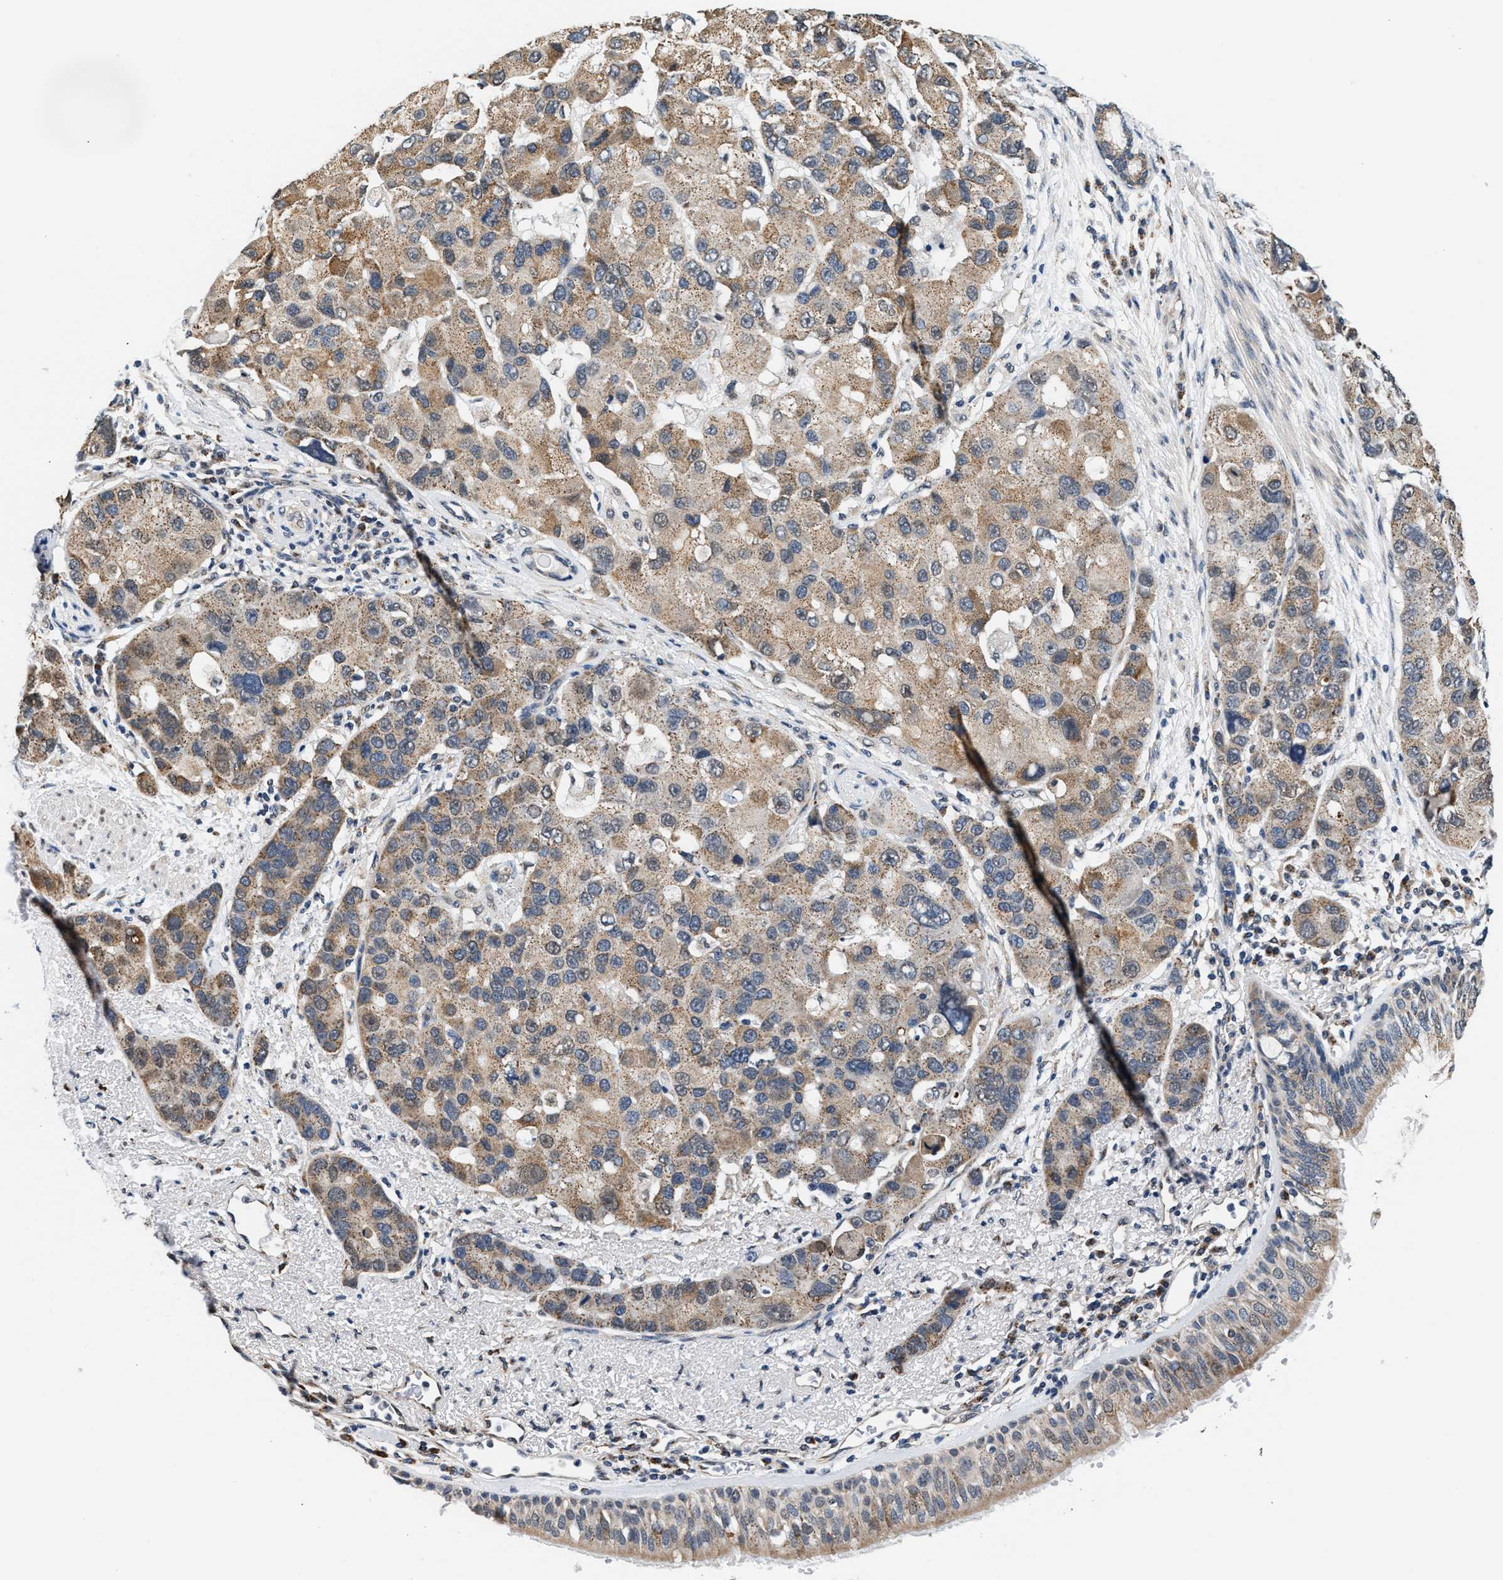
{"staining": {"intensity": "weak", "quantity": ">75%", "location": "cytoplasmic/membranous"}, "tissue": "bronchus", "cell_type": "Respiratory epithelial cells", "image_type": "normal", "snomed": [{"axis": "morphology", "description": "Normal tissue, NOS"}, {"axis": "morphology", "description": "Adenocarcinoma, NOS"}, {"axis": "morphology", "description": "Adenocarcinoma, metastatic, NOS"}, {"axis": "topography", "description": "Lymph node"}, {"axis": "topography", "description": "Bronchus"}, {"axis": "topography", "description": "Lung"}], "caption": "A high-resolution image shows IHC staining of unremarkable bronchus, which reveals weak cytoplasmic/membranous positivity in about >75% of respiratory epithelial cells.", "gene": "KCNMB2", "patient": {"sex": "female", "age": 54}}